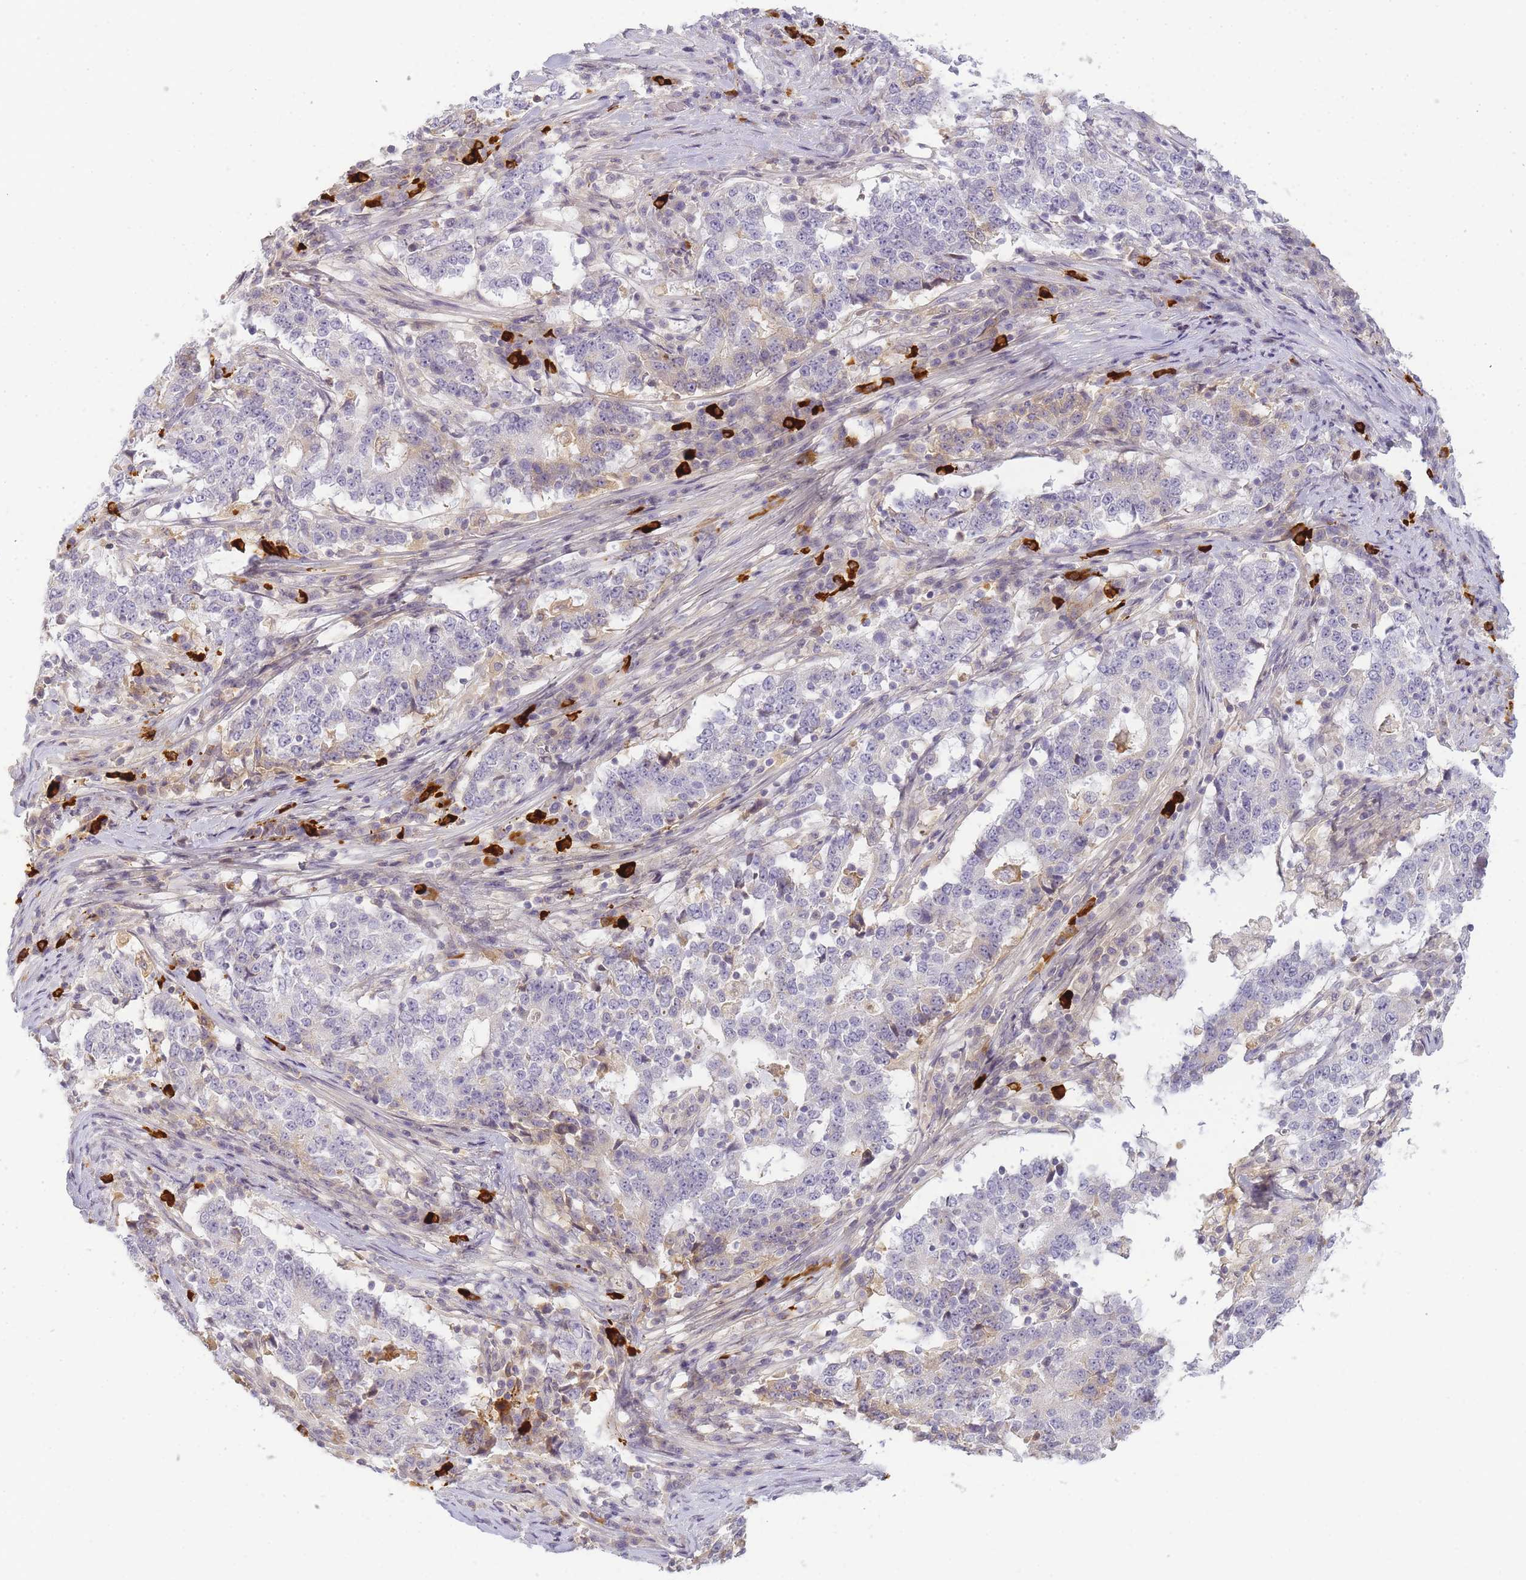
{"staining": {"intensity": "negative", "quantity": "none", "location": "none"}, "tissue": "stomach cancer", "cell_type": "Tumor cells", "image_type": "cancer", "snomed": [{"axis": "morphology", "description": "Adenocarcinoma, NOS"}, {"axis": "topography", "description": "Stomach"}], "caption": "Human stomach cancer stained for a protein using IHC reveals no positivity in tumor cells.", "gene": "RRAD", "patient": {"sex": "male", "age": 59}}